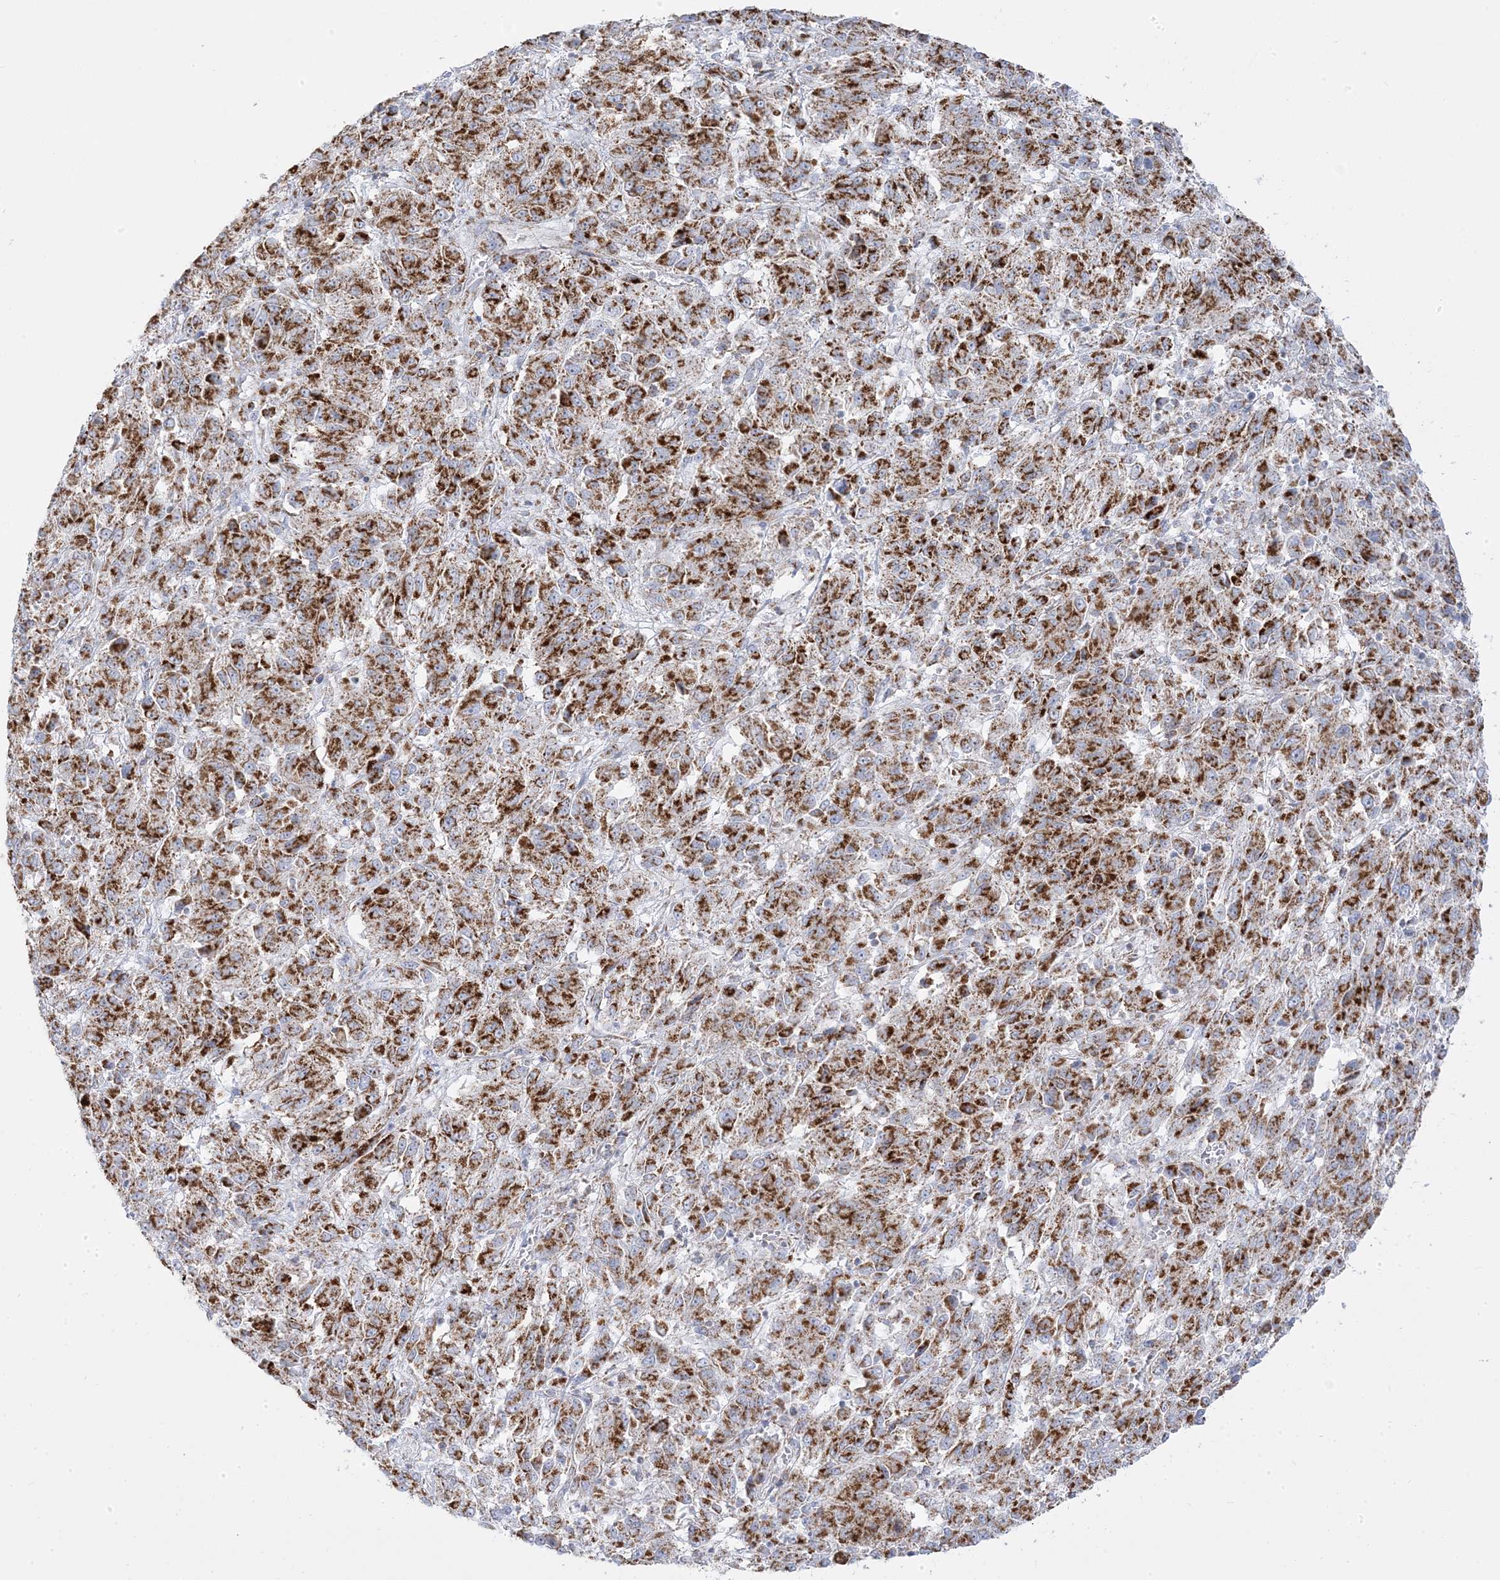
{"staining": {"intensity": "strong", "quantity": ">75%", "location": "cytoplasmic/membranous"}, "tissue": "melanoma", "cell_type": "Tumor cells", "image_type": "cancer", "snomed": [{"axis": "morphology", "description": "Malignant melanoma, Metastatic site"}, {"axis": "topography", "description": "Lung"}], "caption": "Immunohistochemistry (IHC) (DAB) staining of human melanoma shows strong cytoplasmic/membranous protein staining in about >75% of tumor cells. (IHC, brightfield microscopy, high magnification).", "gene": "PCCB", "patient": {"sex": "male", "age": 64}}